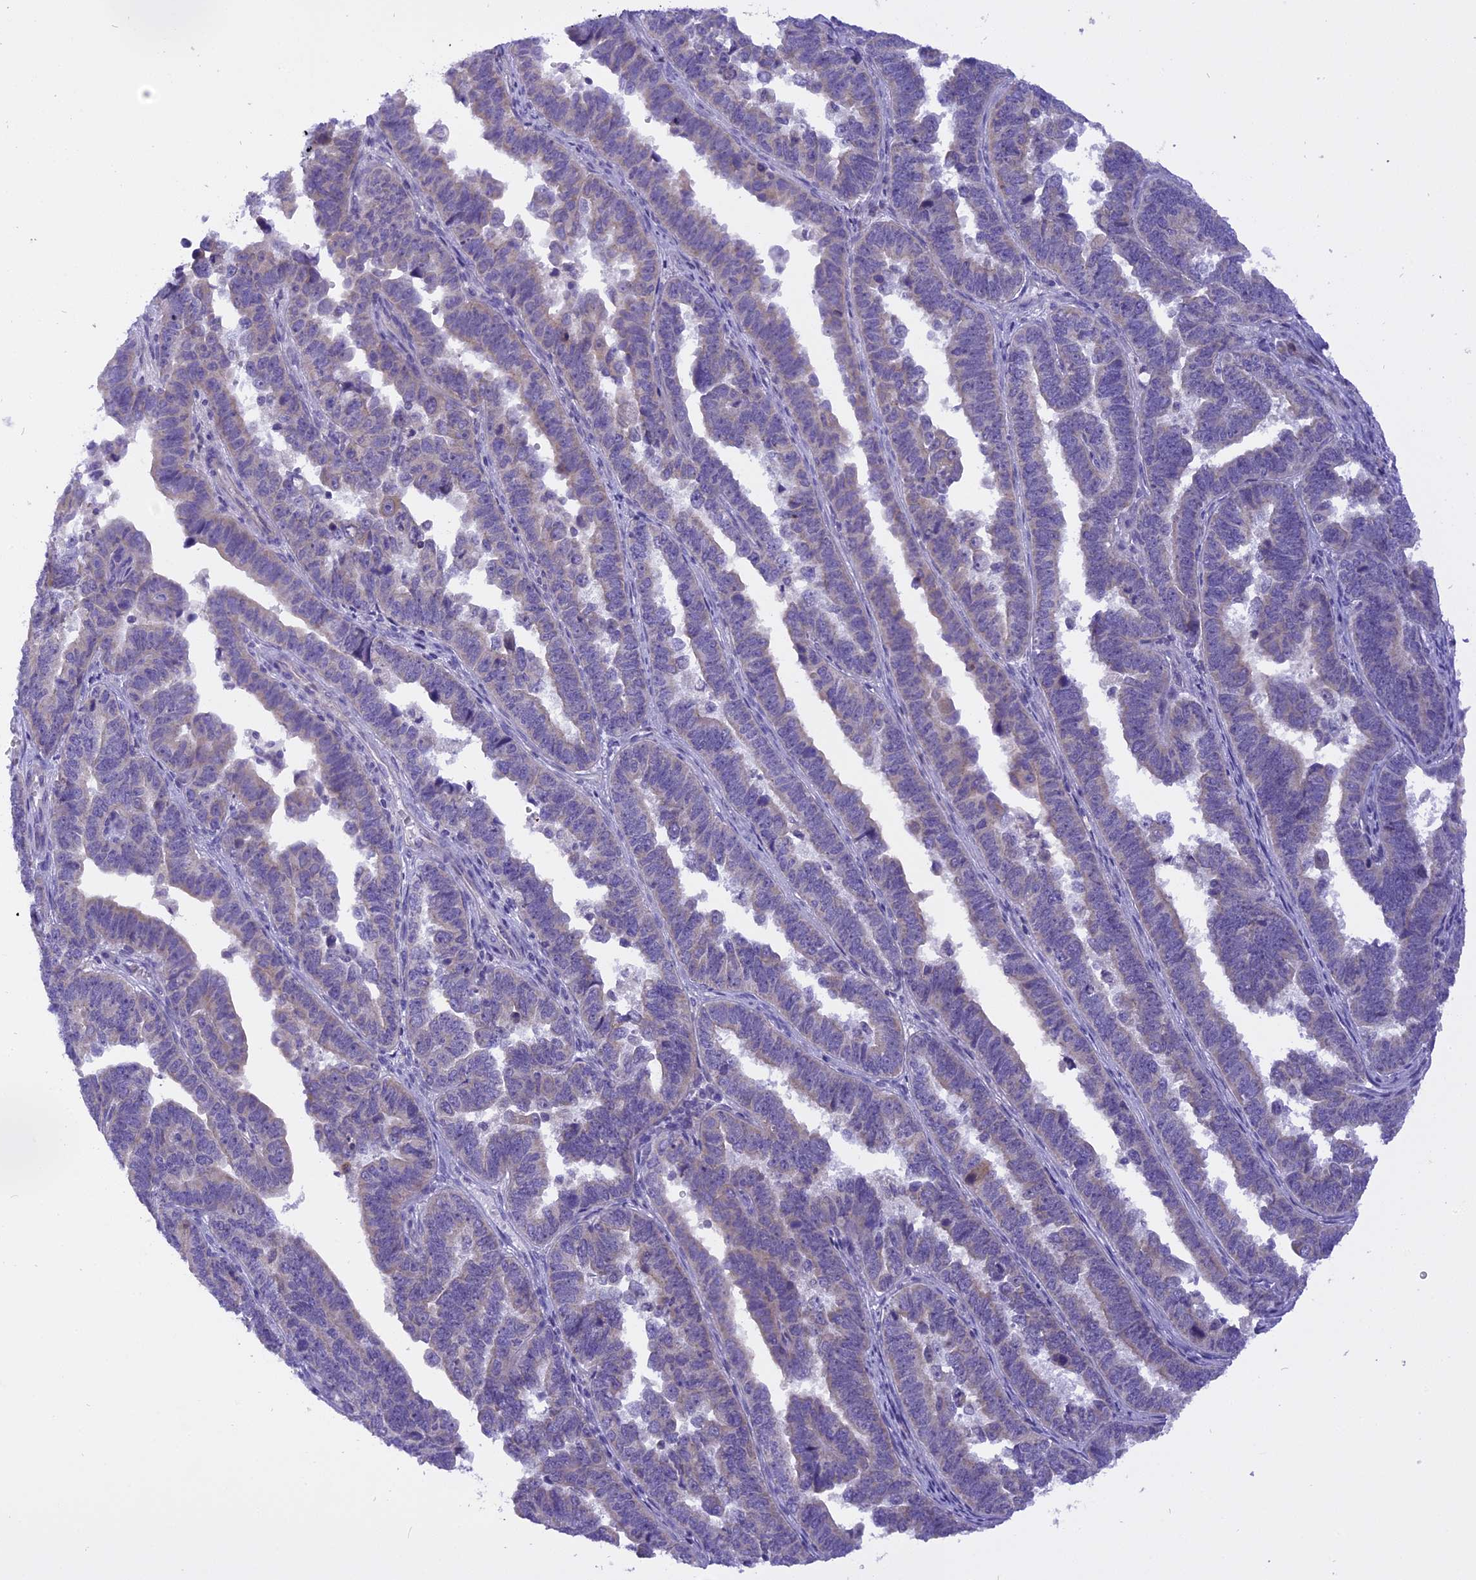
{"staining": {"intensity": "weak", "quantity": "<25%", "location": "cytoplasmic/membranous"}, "tissue": "endometrial cancer", "cell_type": "Tumor cells", "image_type": "cancer", "snomed": [{"axis": "morphology", "description": "Adenocarcinoma, NOS"}, {"axis": "topography", "description": "Endometrium"}], "caption": "Micrograph shows no significant protein staining in tumor cells of adenocarcinoma (endometrial).", "gene": "TRIM3", "patient": {"sex": "female", "age": 75}}